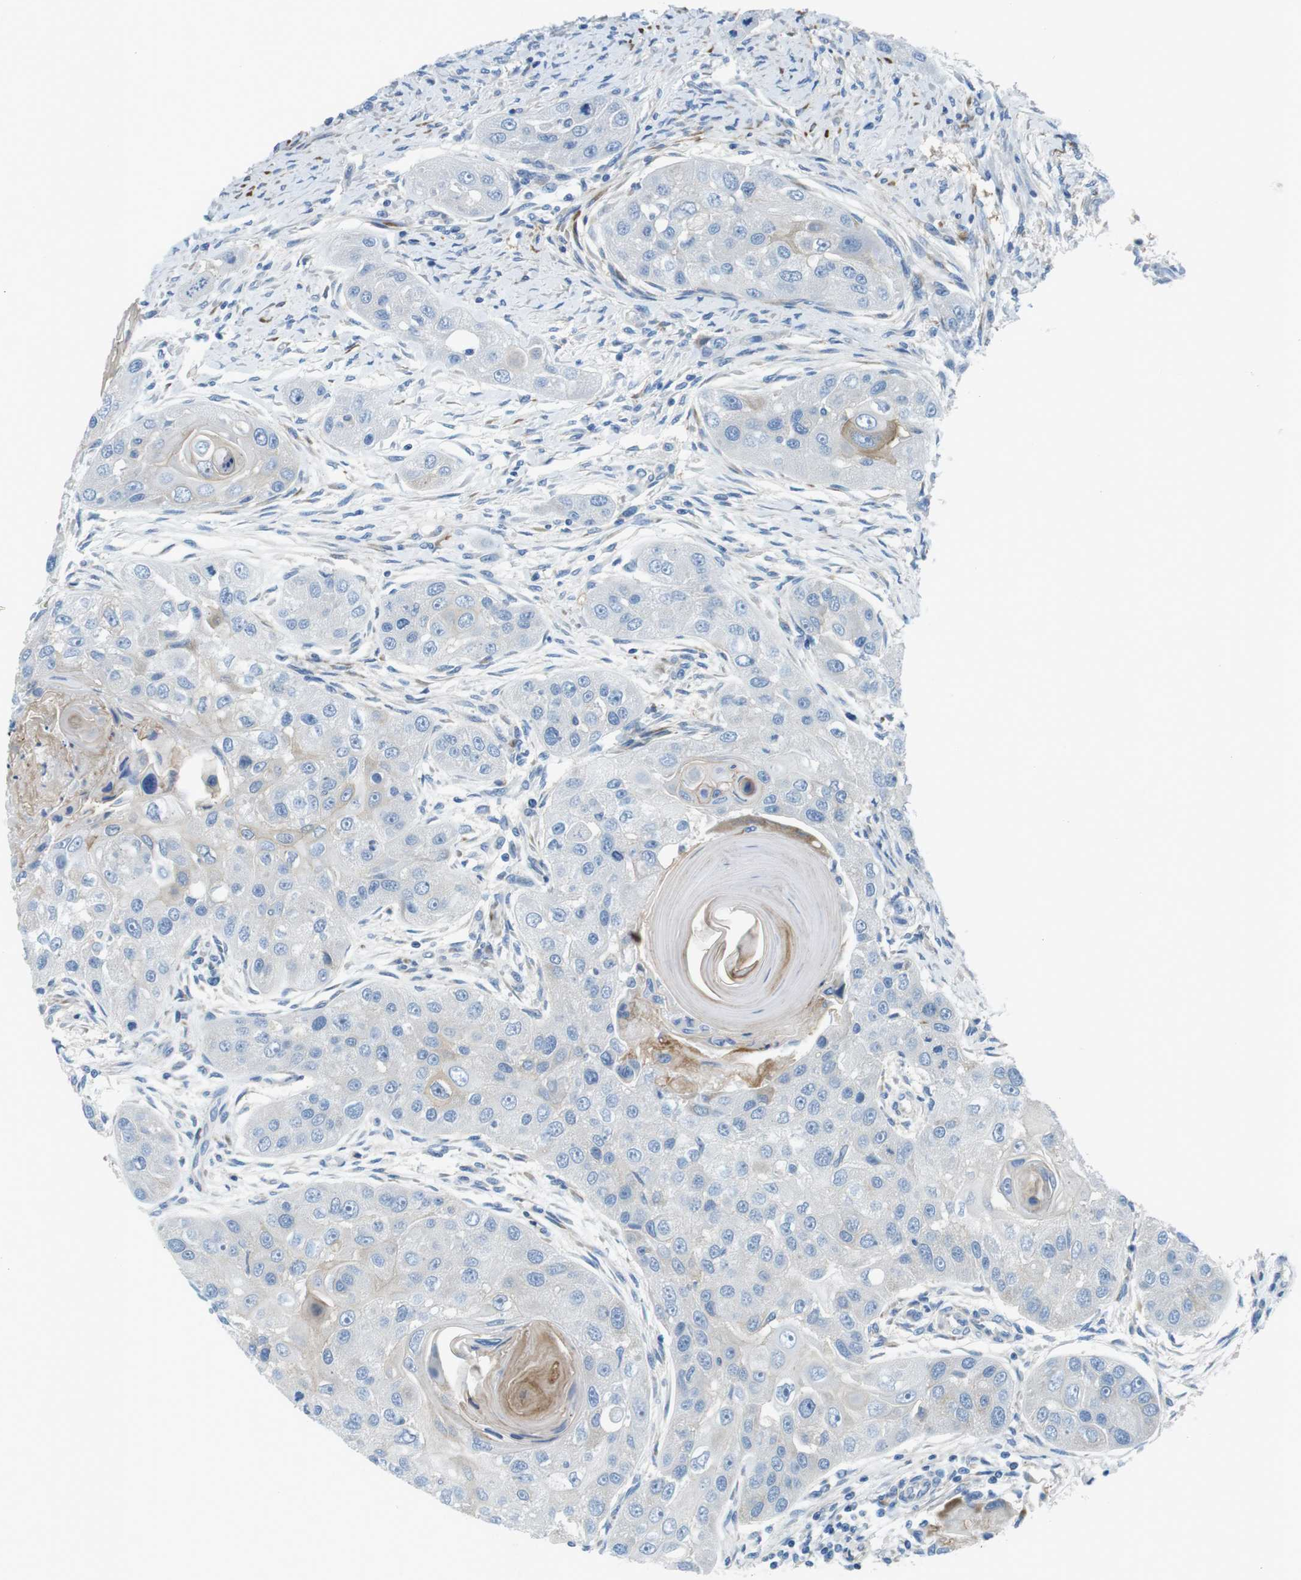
{"staining": {"intensity": "negative", "quantity": "none", "location": "none"}, "tissue": "head and neck cancer", "cell_type": "Tumor cells", "image_type": "cancer", "snomed": [{"axis": "morphology", "description": "Normal tissue, NOS"}, {"axis": "morphology", "description": "Squamous cell carcinoma, NOS"}, {"axis": "topography", "description": "Skeletal muscle"}, {"axis": "topography", "description": "Head-Neck"}], "caption": "IHC image of head and neck cancer stained for a protein (brown), which demonstrates no positivity in tumor cells.", "gene": "EMP2", "patient": {"sex": "male", "age": 51}}